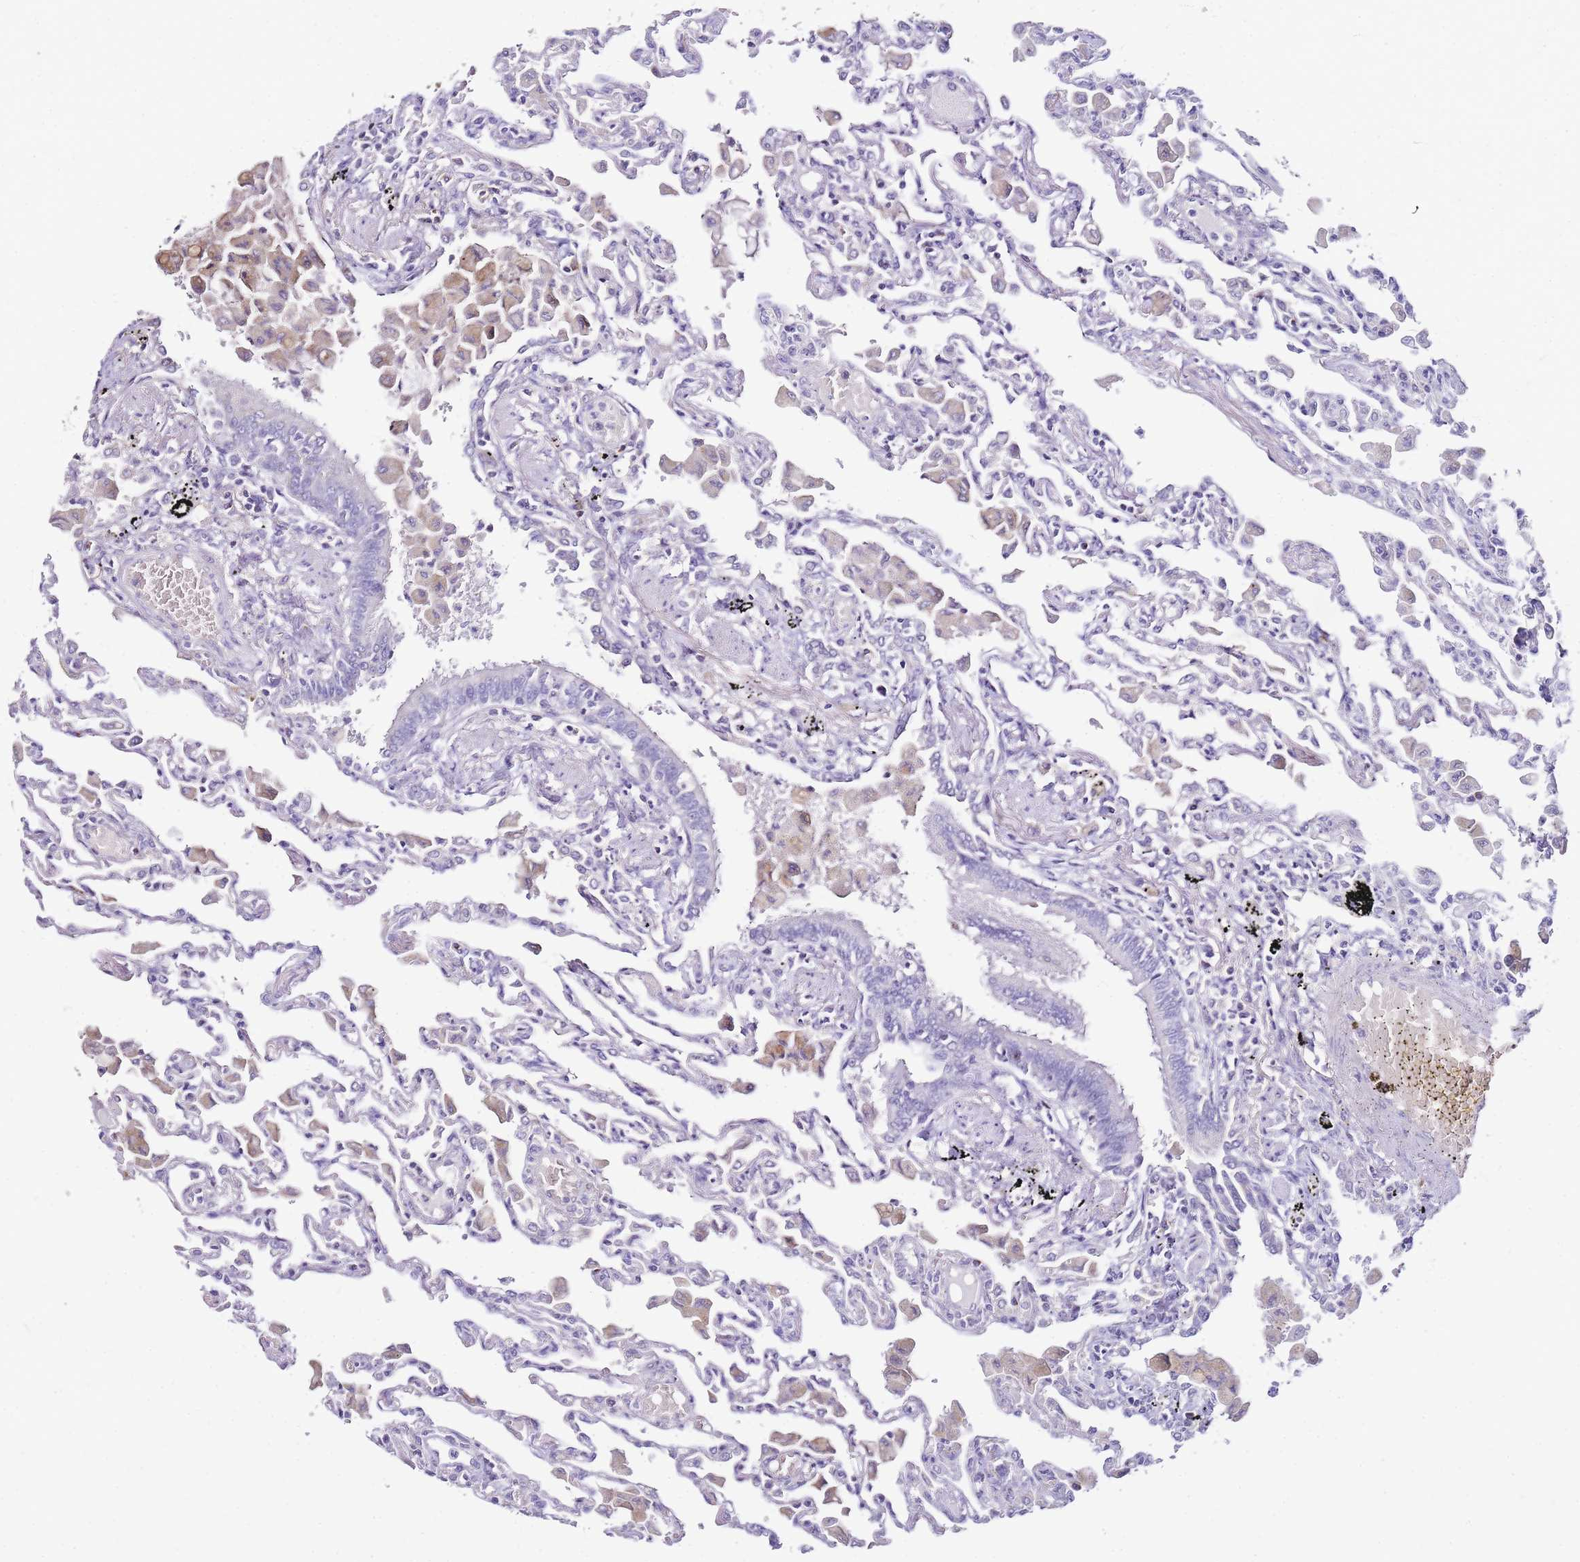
{"staining": {"intensity": "negative", "quantity": "none", "location": "none"}, "tissue": "lung", "cell_type": "Alveolar cells", "image_type": "normal", "snomed": [{"axis": "morphology", "description": "Normal tissue, NOS"}, {"axis": "topography", "description": "Bronchus"}, {"axis": "topography", "description": "Lung"}], "caption": "This is a histopathology image of immunohistochemistry (IHC) staining of unremarkable lung, which shows no positivity in alveolar cells.", "gene": "DPP4", "patient": {"sex": "female", "age": 49}}